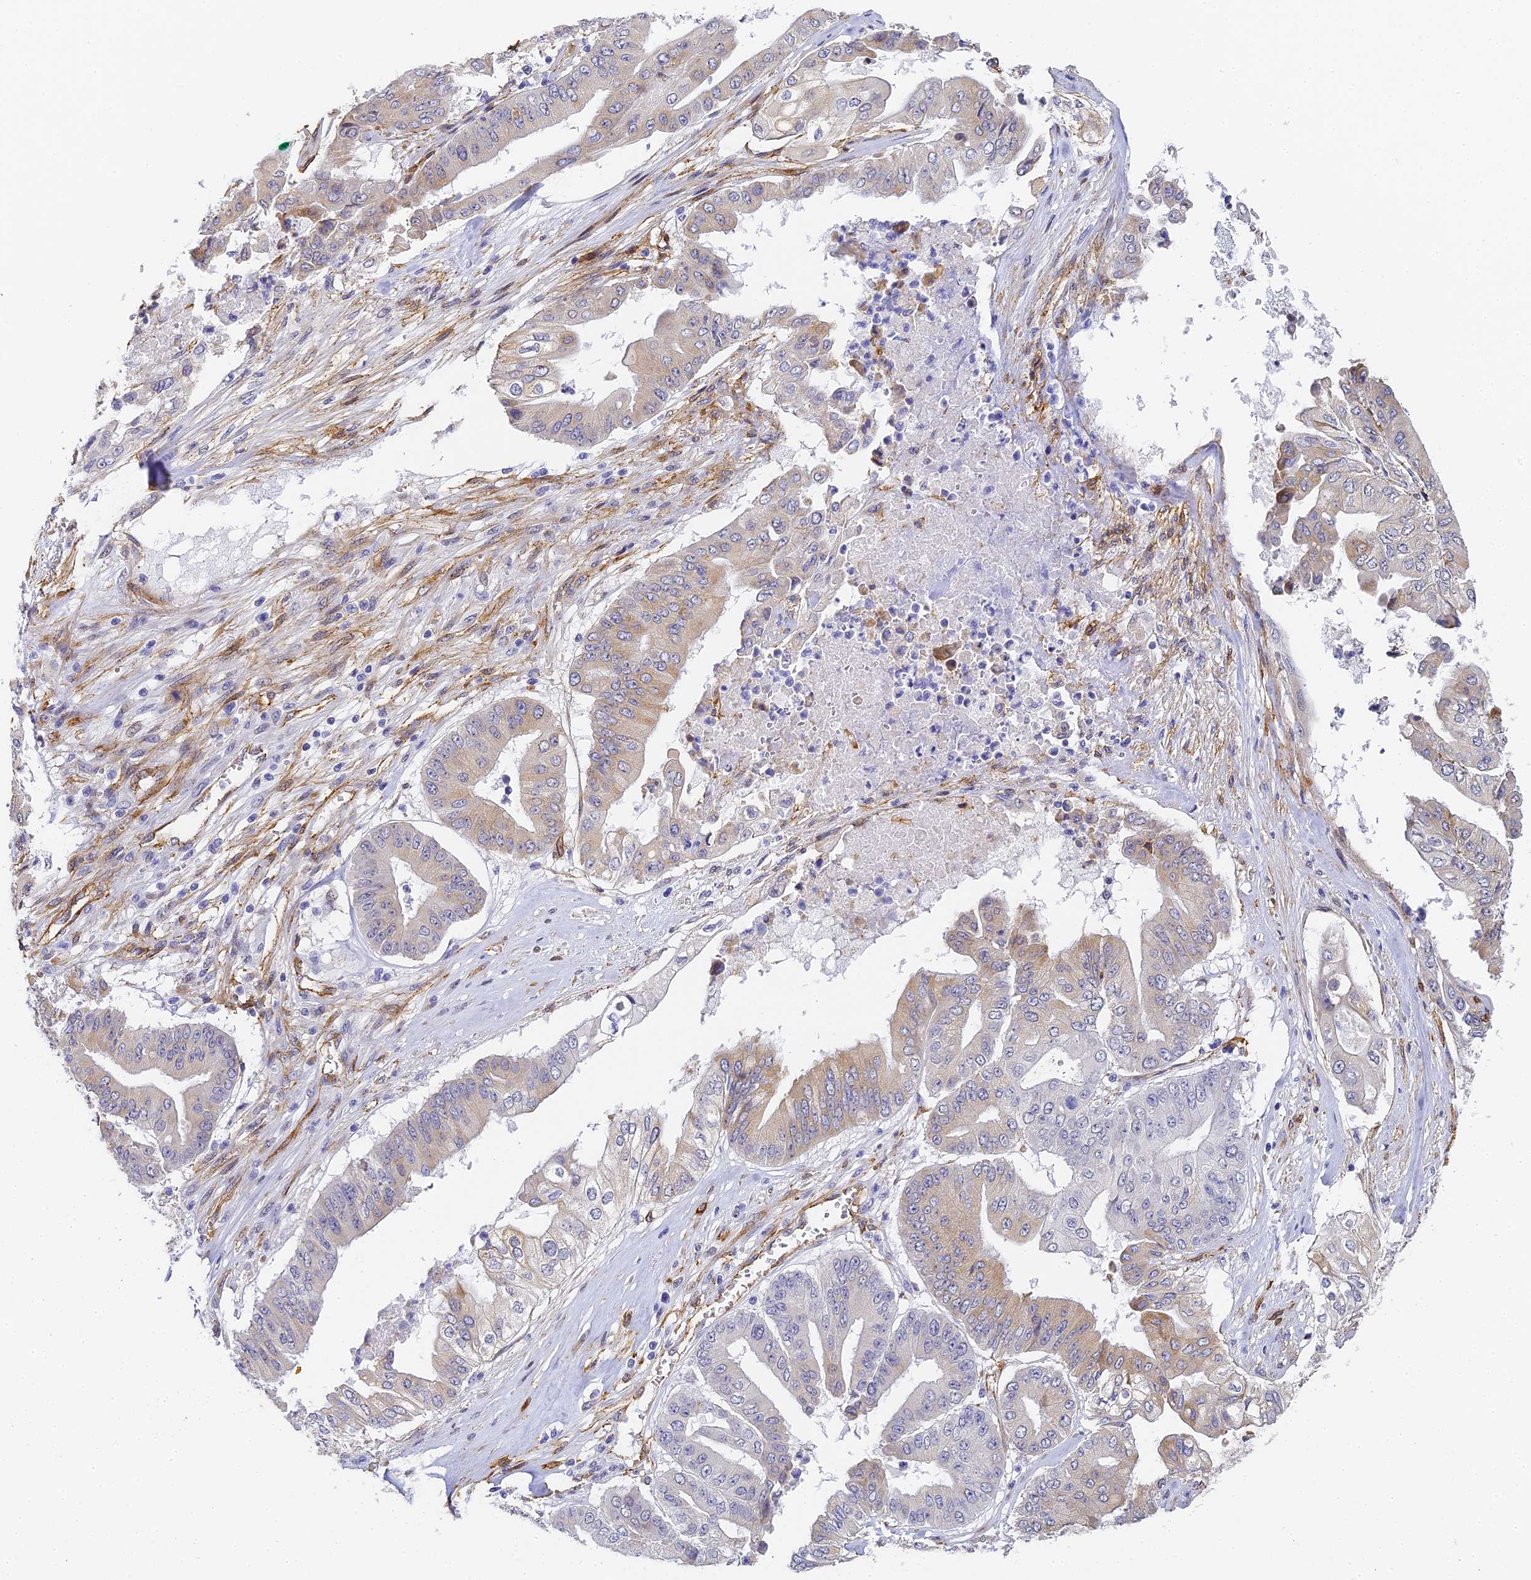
{"staining": {"intensity": "weak", "quantity": "25%-75%", "location": "cytoplasmic/membranous"}, "tissue": "pancreatic cancer", "cell_type": "Tumor cells", "image_type": "cancer", "snomed": [{"axis": "morphology", "description": "Adenocarcinoma, NOS"}, {"axis": "topography", "description": "Pancreas"}], "caption": "Protein analysis of pancreatic cancer (adenocarcinoma) tissue demonstrates weak cytoplasmic/membranous expression in about 25%-75% of tumor cells.", "gene": "GJA1", "patient": {"sex": "female", "age": 77}}